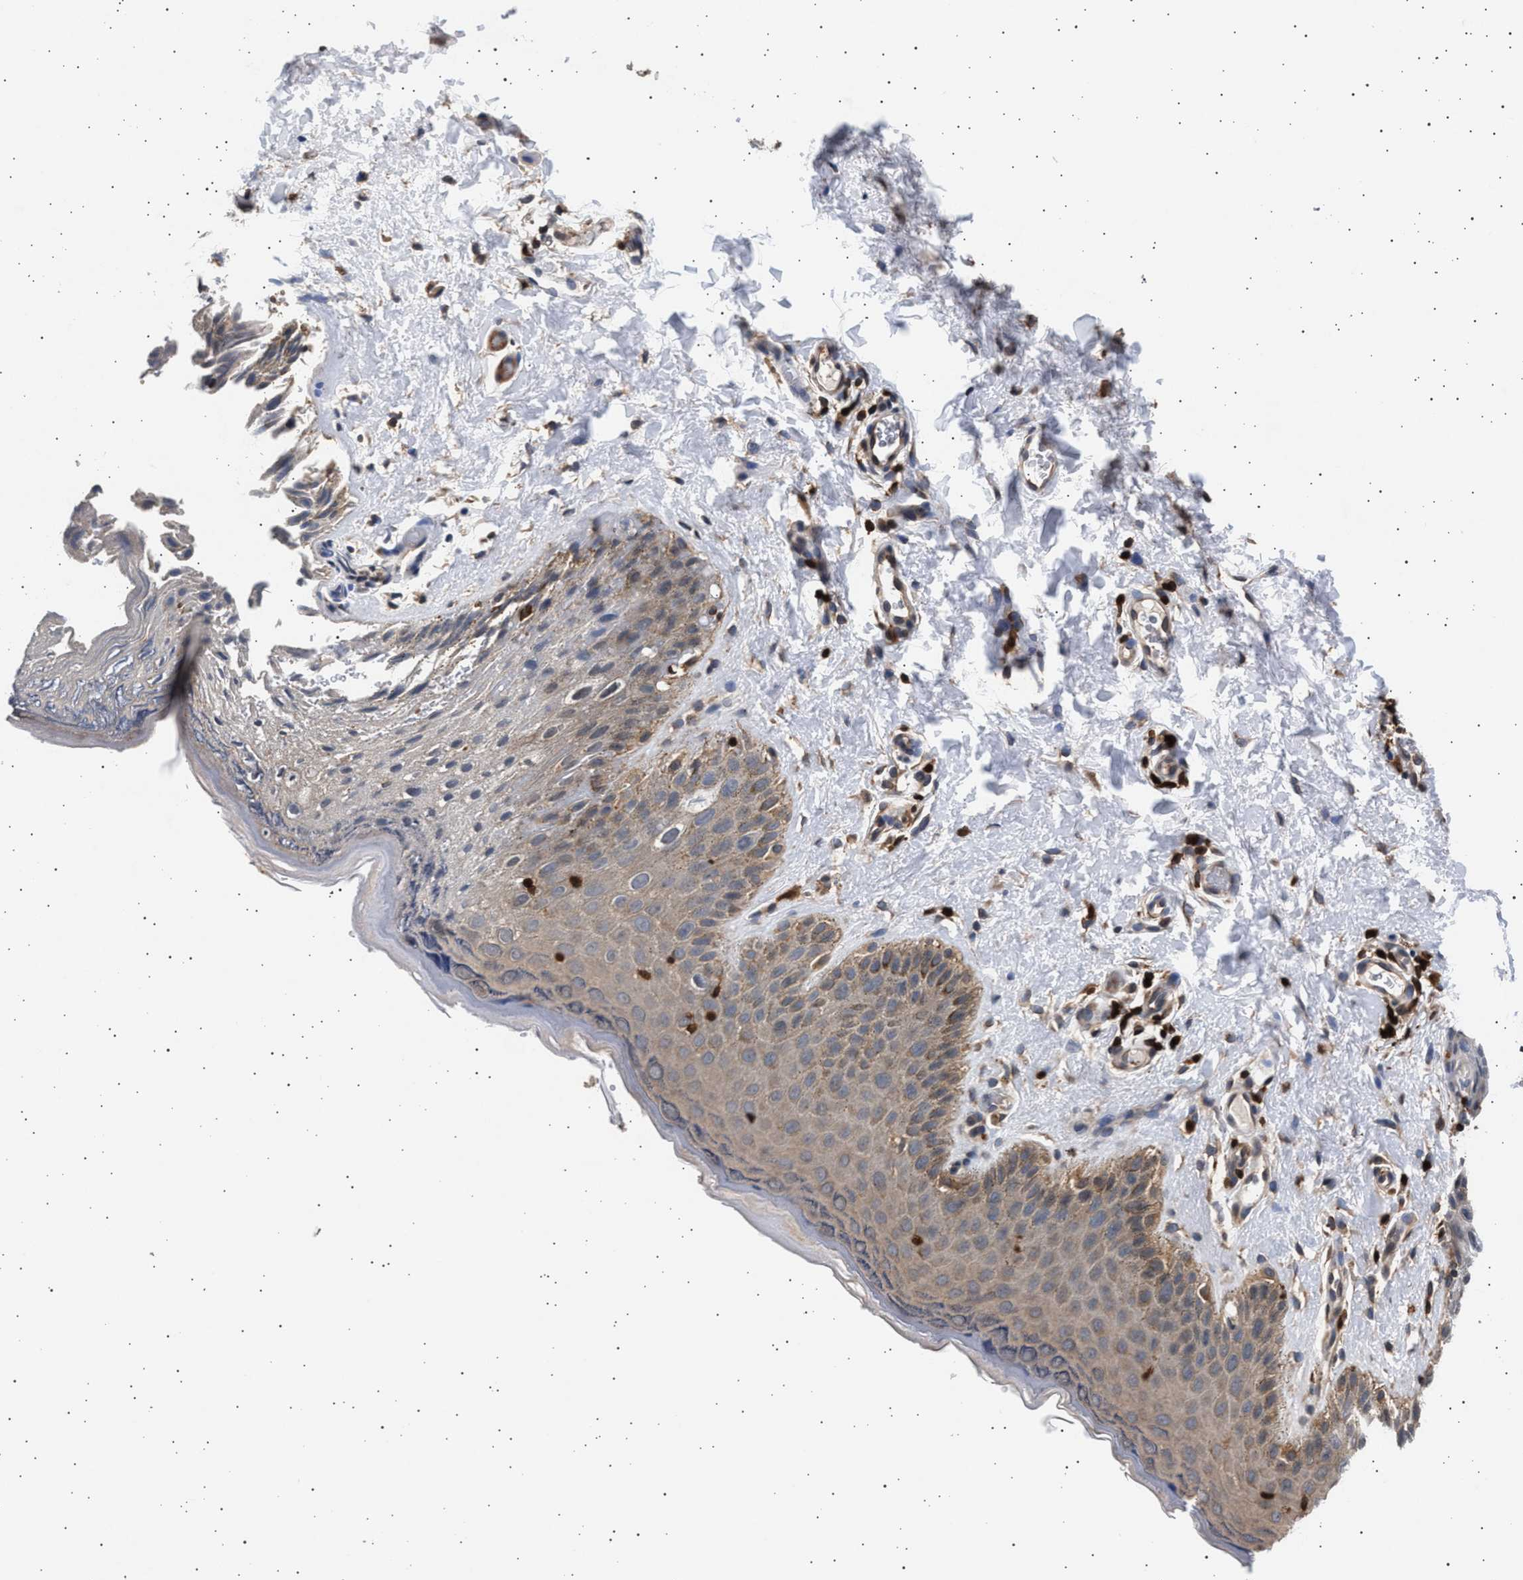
{"staining": {"intensity": "weak", "quantity": "25%-75%", "location": "cytoplasmic/membranous"}, "tissue": "skin", "cell_type": "Epidermal cells", "image_type": "normal", "snomed": [{"axis": "morphology", "description": "Normal tissue, NOS"}, {"axis": "topography", "description": "Anal"}], "caption": "Weak cytoplasmic/membranous expression is present in about 25%-75% of epidermal cells in normal skin.", "gene": "GRAP2", "patient": {"sex": "male", "age": 44}}